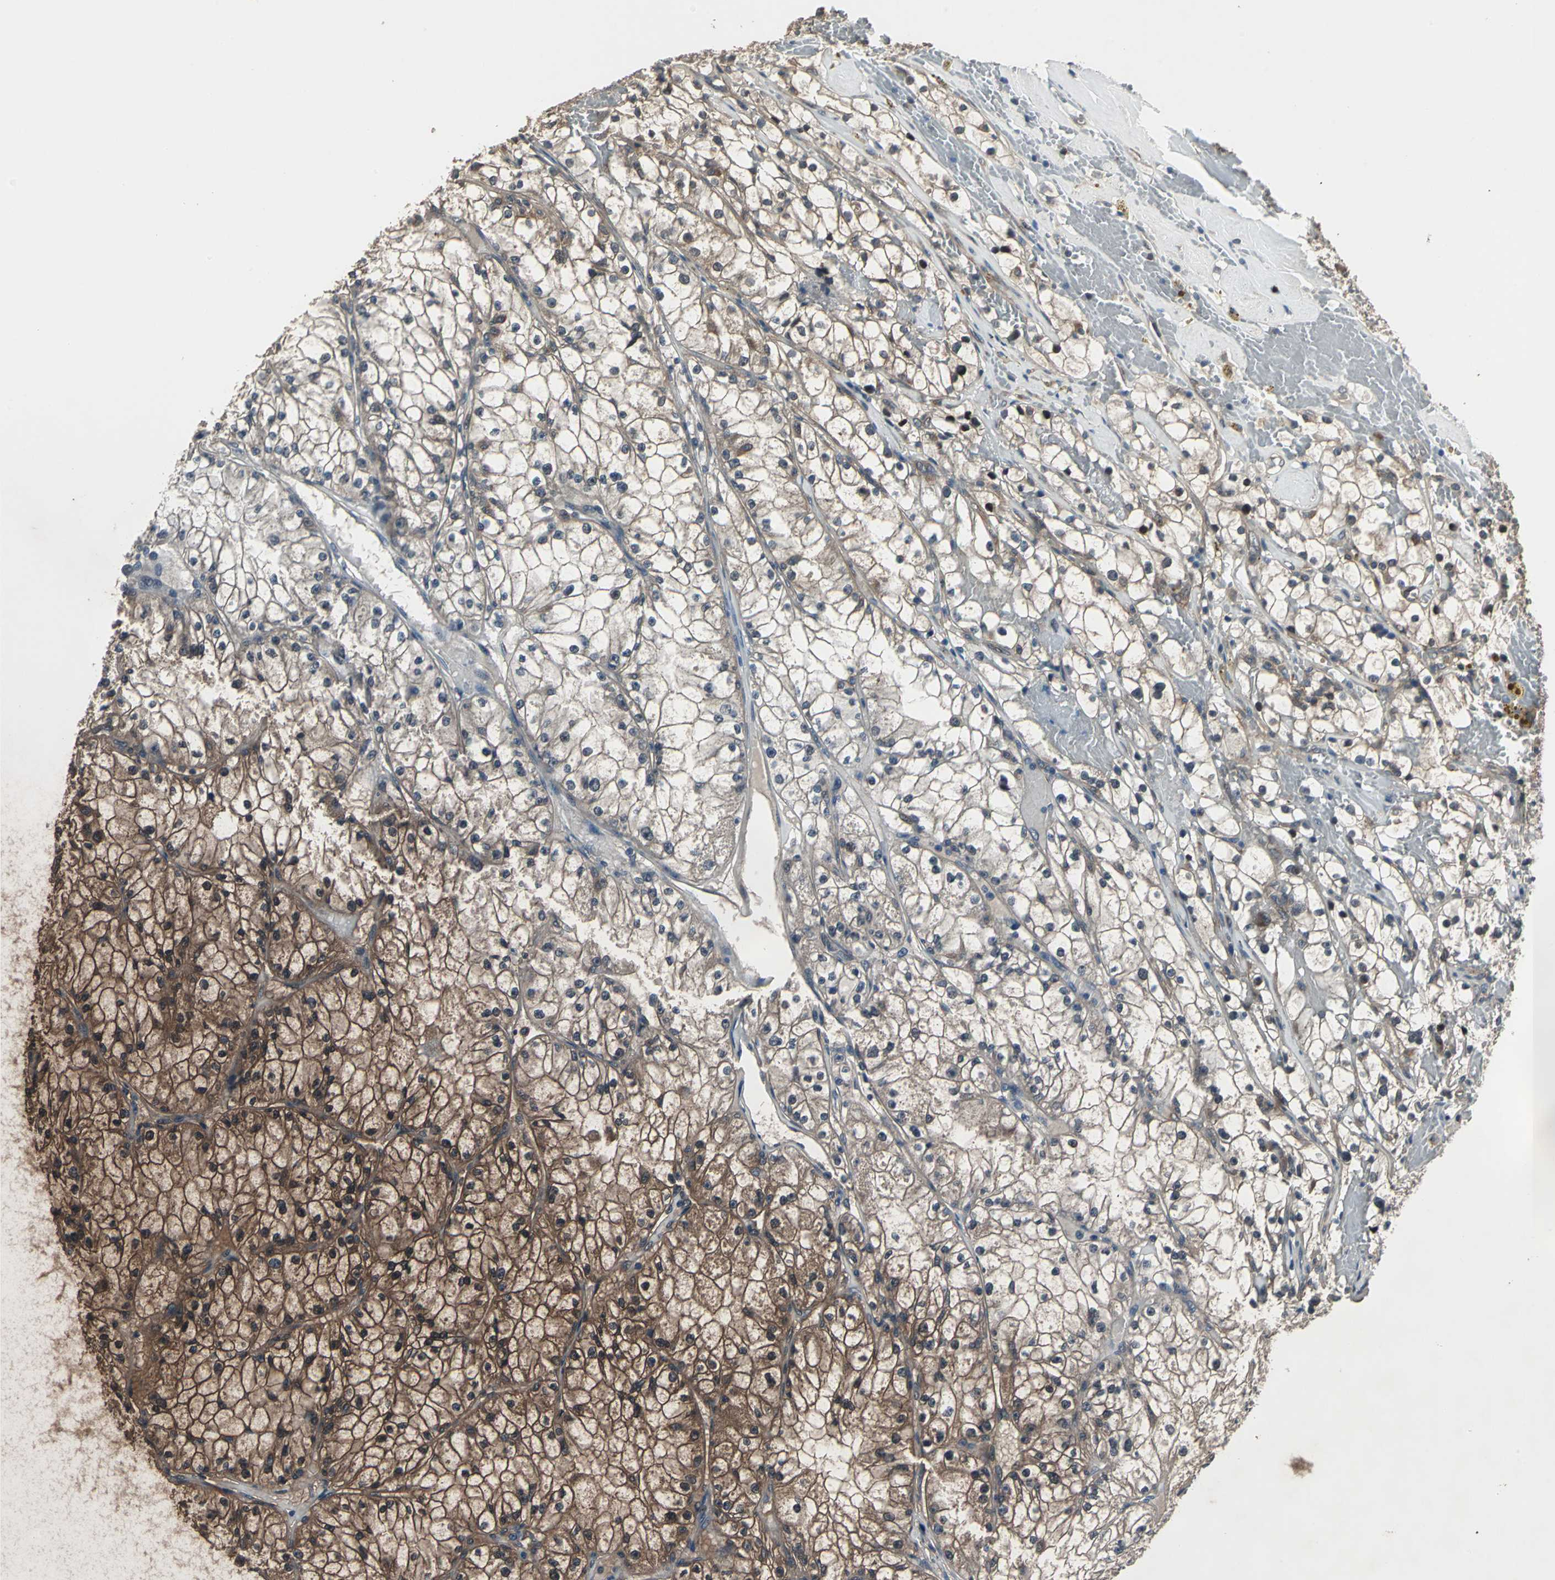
{"staining": {"intensity": "strong", "quantity": "25%-75%", "location": "cytoplasmic/membranous,nuclear"}, "tissue": "renal cancer", "cell_type": "Tumor cells", "image_type": "cancer", "snomed": [{"axis": "morphology", "description": "Adenocarcinoma, NOS"}, {"axis": "topography", "description": "Kidney"}], "caption": "Protein analysis of renal cancer (adenocarcinoma) tissue demonstrates strong cytoplasmic/membranous and nuclear staining in approximately 25%-75% of tumor cells.", "gene": "PFDN1", "patient": {"sex": "male", "age": 56}}